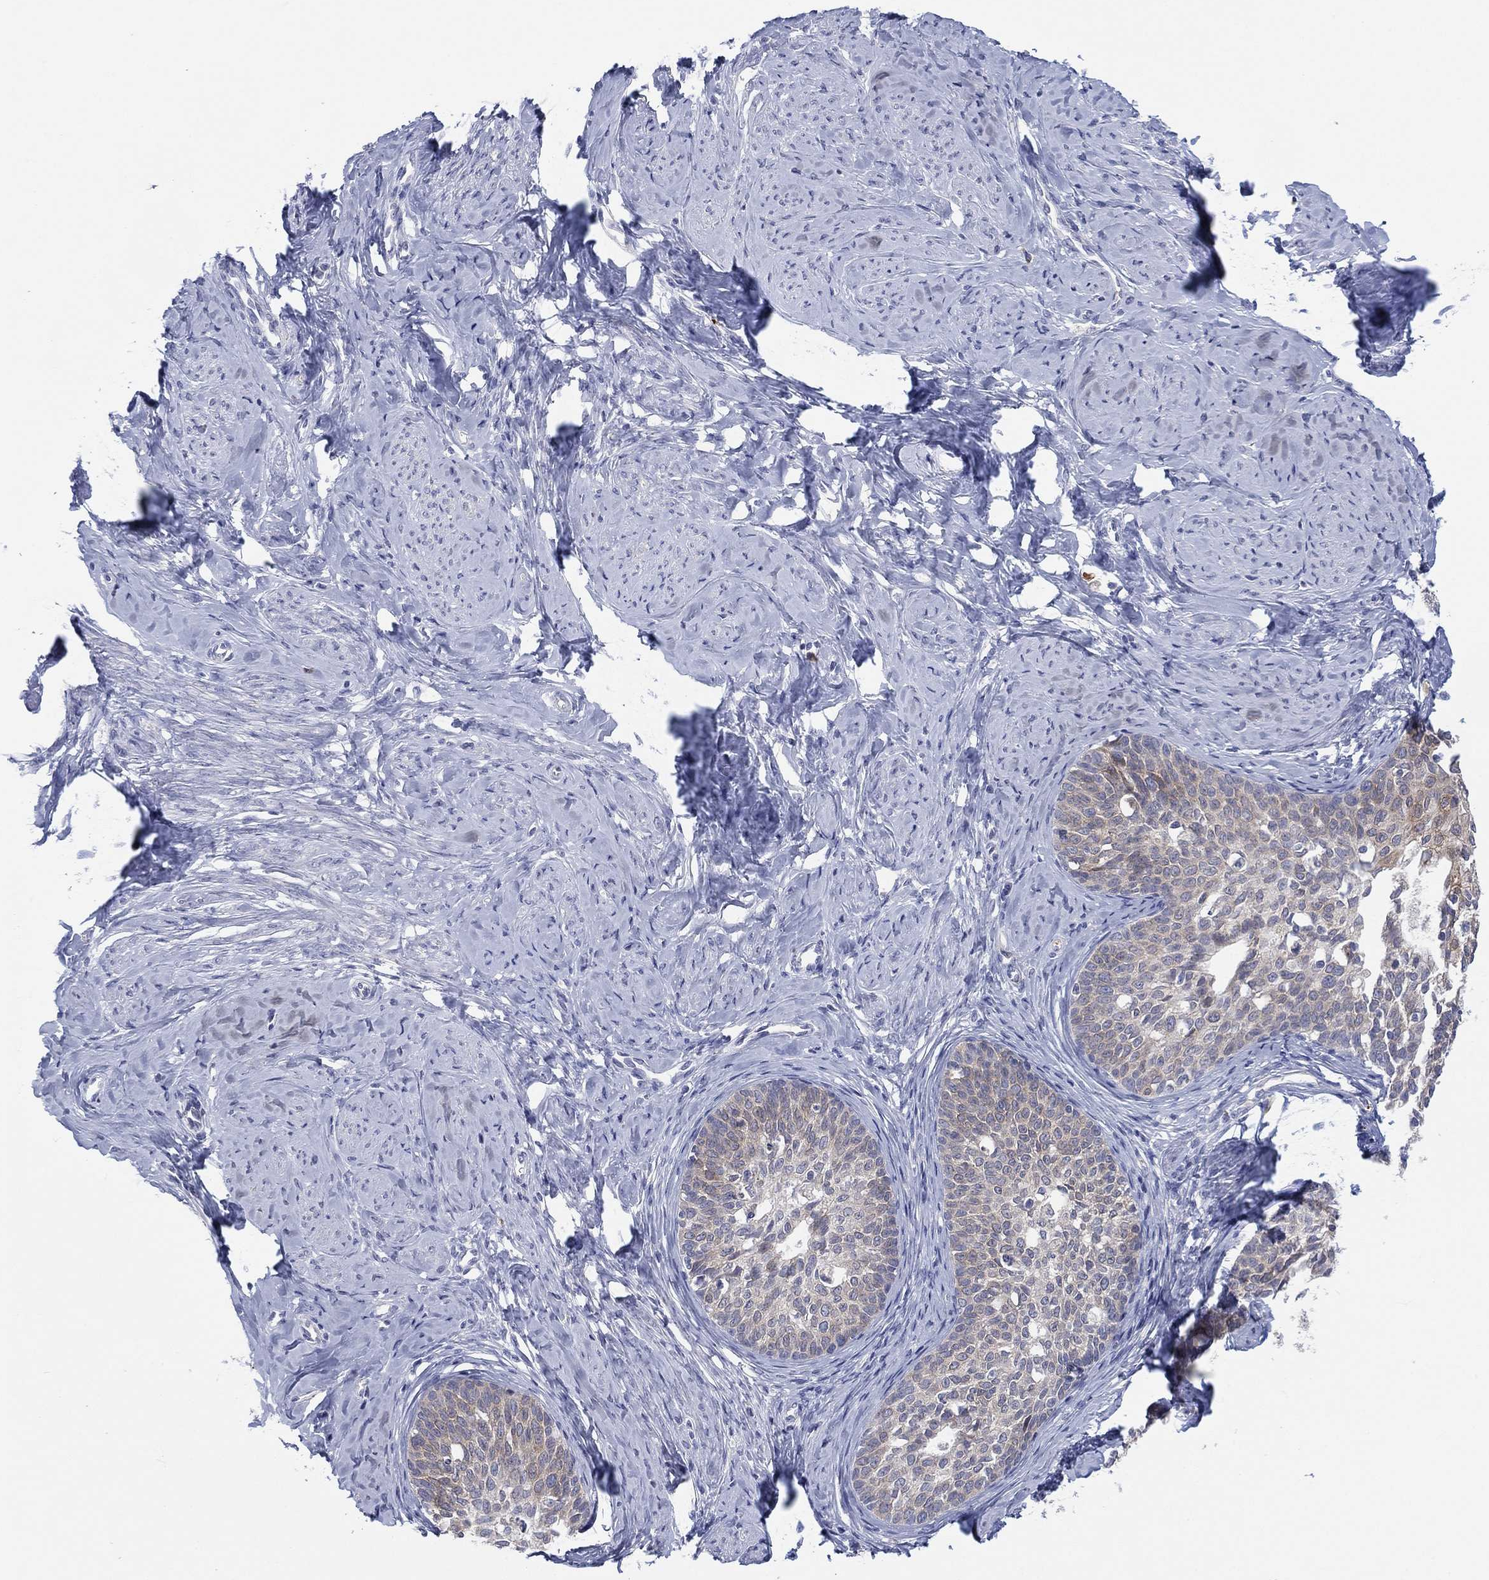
{"staining": {"intensity": "negative", "quantity": "none", "location": "none"}, "tissue": "cervical cancer", "cell_type": "Tumor cells", "image_type": "cancer", "snomed": [{"axis": "morphology", "description": "Squamous cell carcinoma, NOS"}, {"axis": "topography", "description": "Cervix"}], "caption": "Immunohistochemistry (IHC) image of human squamous cell carcinoma (cervical) stained for a protein (brown), which exhibits no positivity in tumor cells. (DAB (3,3'-diaminobenzidine) immunohistochemistry, high magnification).", "gene": "TMEM40", "patient": {"sex": "female", "age": 51}}